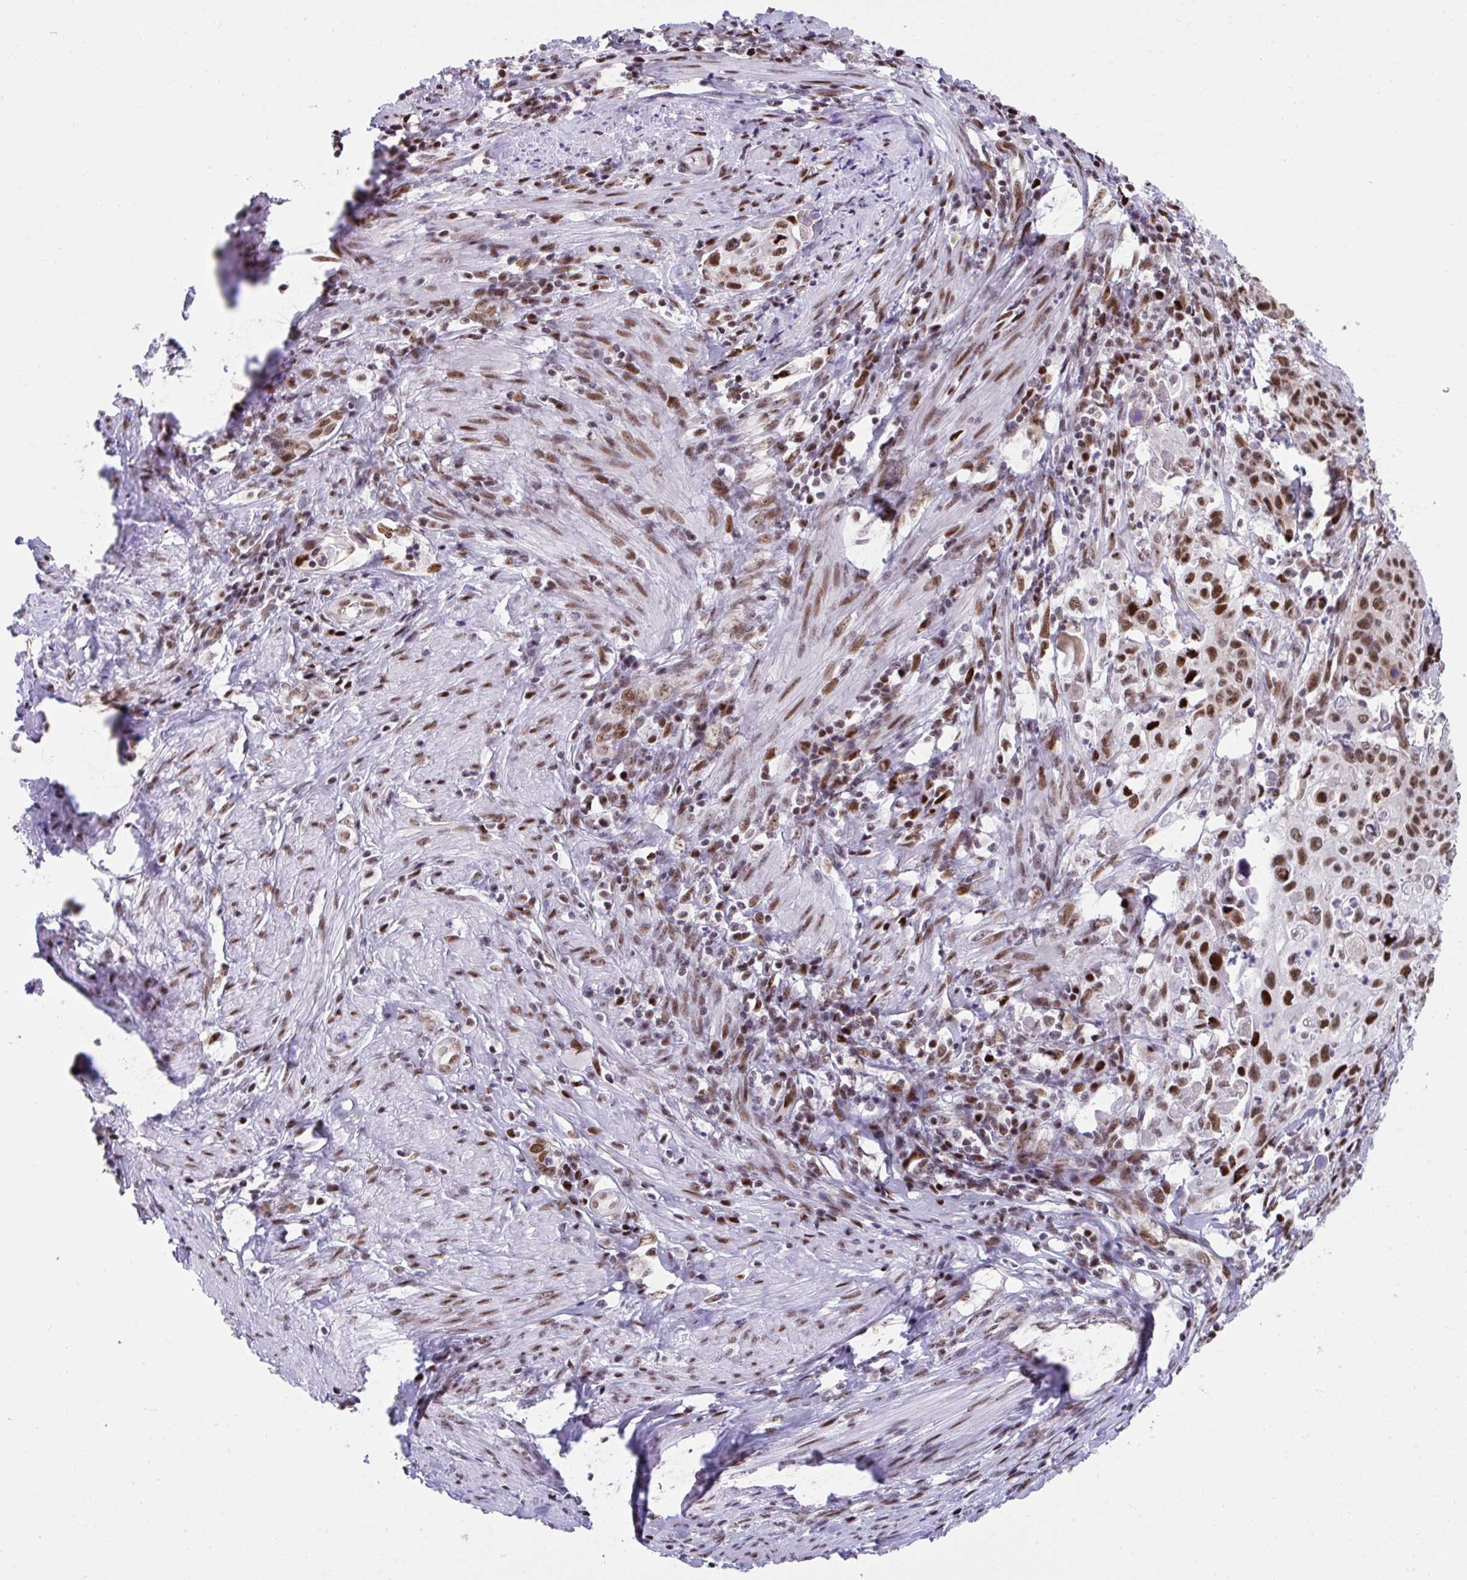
{"staining": {"intensity": "moderate", "quantity": ">75%", "location": "nuclear"}, "tissue": "cervical cancer", "cell_type": "Tumor cells", "image_type": "cancer", "snomed": [{"axis": "morphology", "description": "Squamous cell carcinoma, NOS"}, {"axis": "topography", "description": "Cervix"}], "caption": "Protein expression analysis of human cervical cancer (squamous cell carcinoma) reveals moderate nuclear positivity in about >75% of tumor cells. (Brightfield microscopy of DAB IHC at high magnification).", "gene": "SLC35C2", "patient": {"sex": "female", "age": 65}}